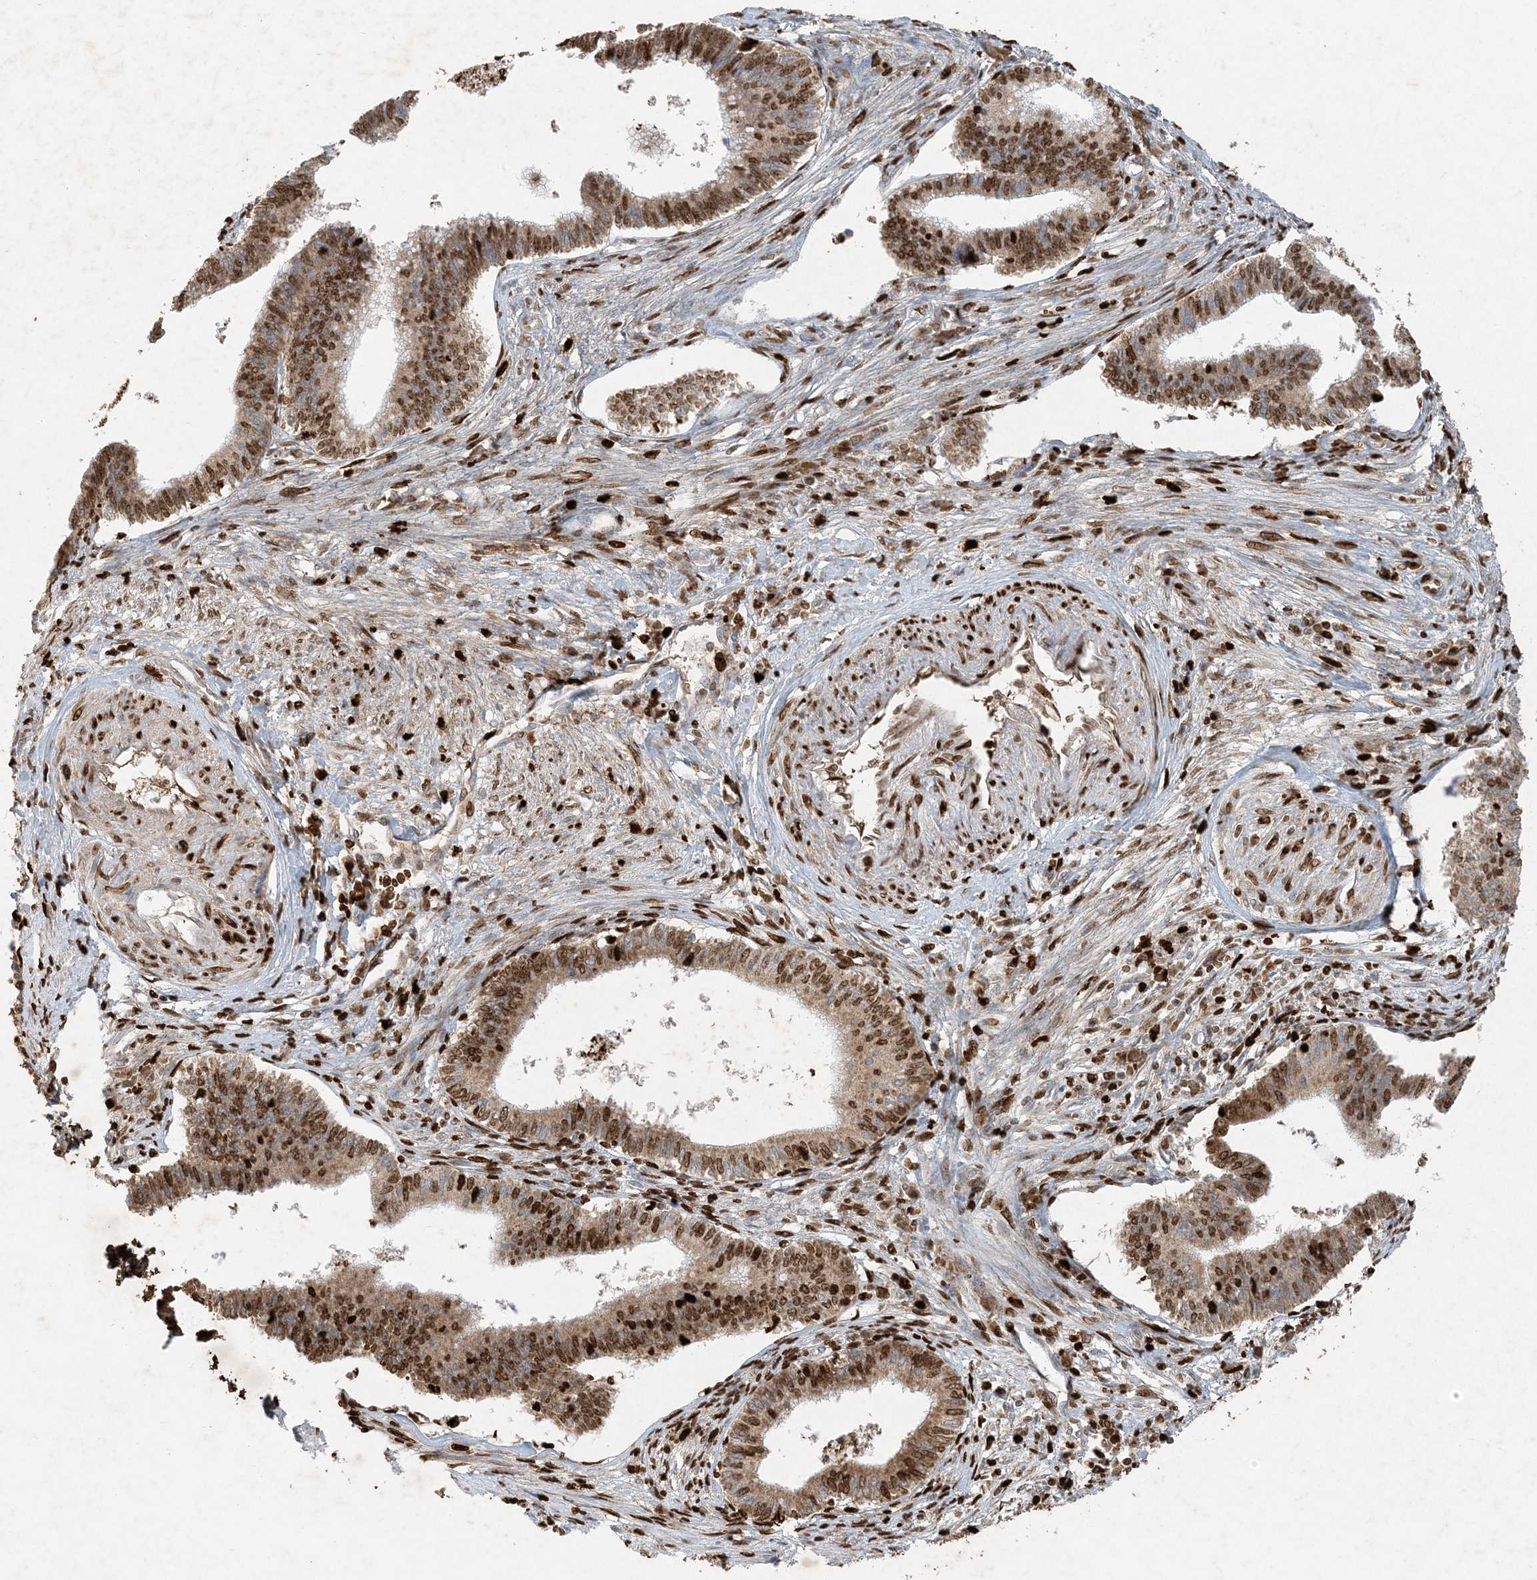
{"staining": {"intensity": "moderate", "quantity": ">75%", "location": "cytoplasmic/membranous,nuclear"}, "tissue": "cervical cancer", "cell_type": "Tumor cells", "image_type": "cancer", "snomed": [{"axis": "morphology", "description": "Adenocarcinoma, NOS"}, {"axis": "topography", "description": "Cervix"}], "caption": "Tumor cells reveal medium levels of moderate cytoplasmic/membranous and nuclear positivity in approximately >75% of cells in human cervical cancer.", "gene": "MCOLN1", "patient": {"sex": "female", "age": 36}}